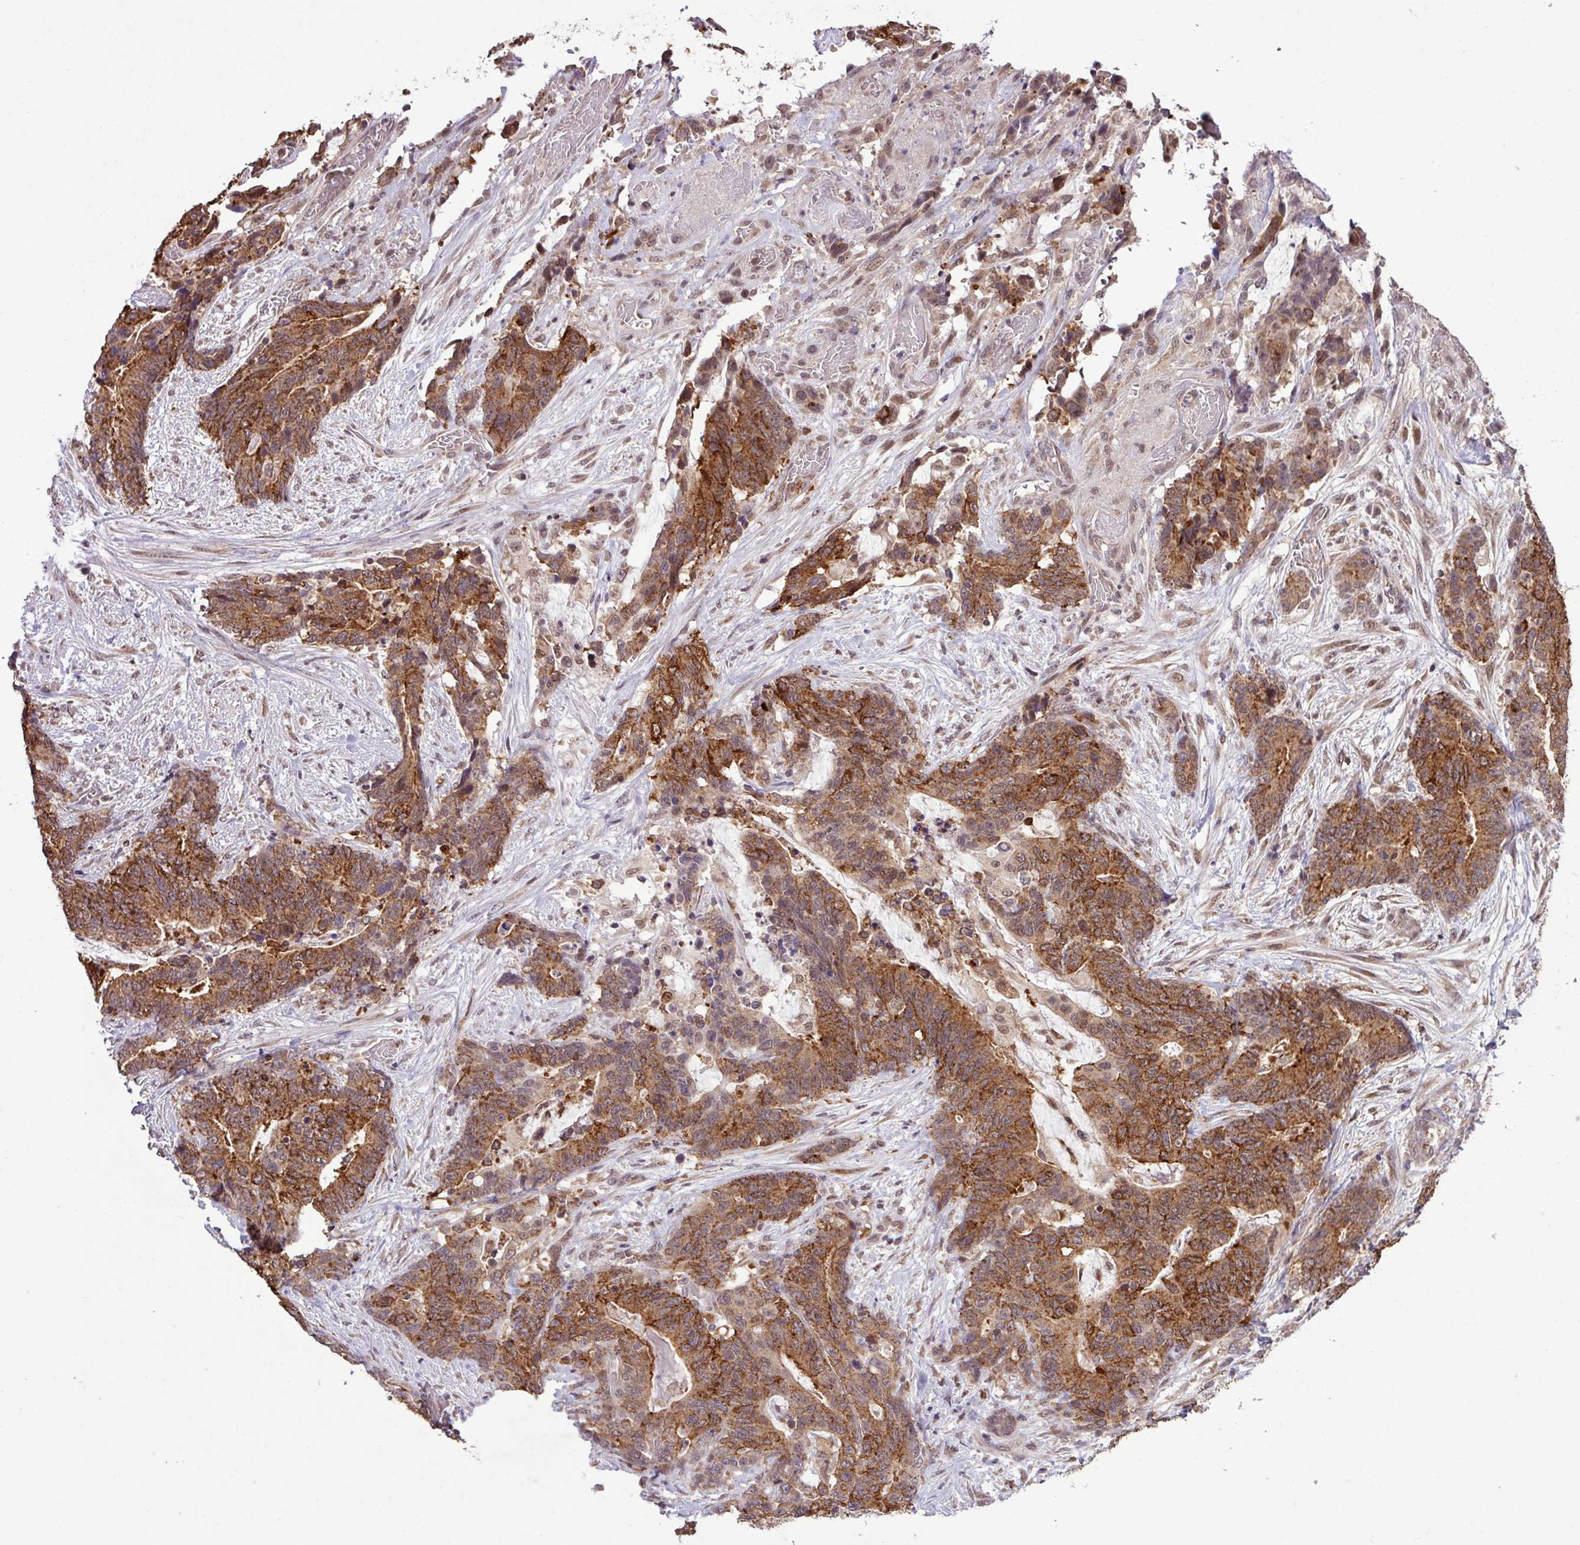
{"staining": {"intensity": "strong", "quantity": ">75%", "location": "cytoplasmic/membranous"}, "tissue": "stomach cancer", "cell_type": "Tumor cells", "image_type": "cancer", "snomed": [{"axis": "morphology", "description": "Normal tissue, NOS"}, {"axis": "morphology", "description": "Adenocarcinoma, NOS"}, {"axis": "topography", "description": "Stomach"}], "caption": "This is a histology image of immunohistochemistry (IHC) staining of adenocarcinoma (stomach), which shows strong positivity in the cytoplasmic/membranous of tumor cells.", "gene": "SMCO4", "patient": {"sex": "female", "age": 64}}